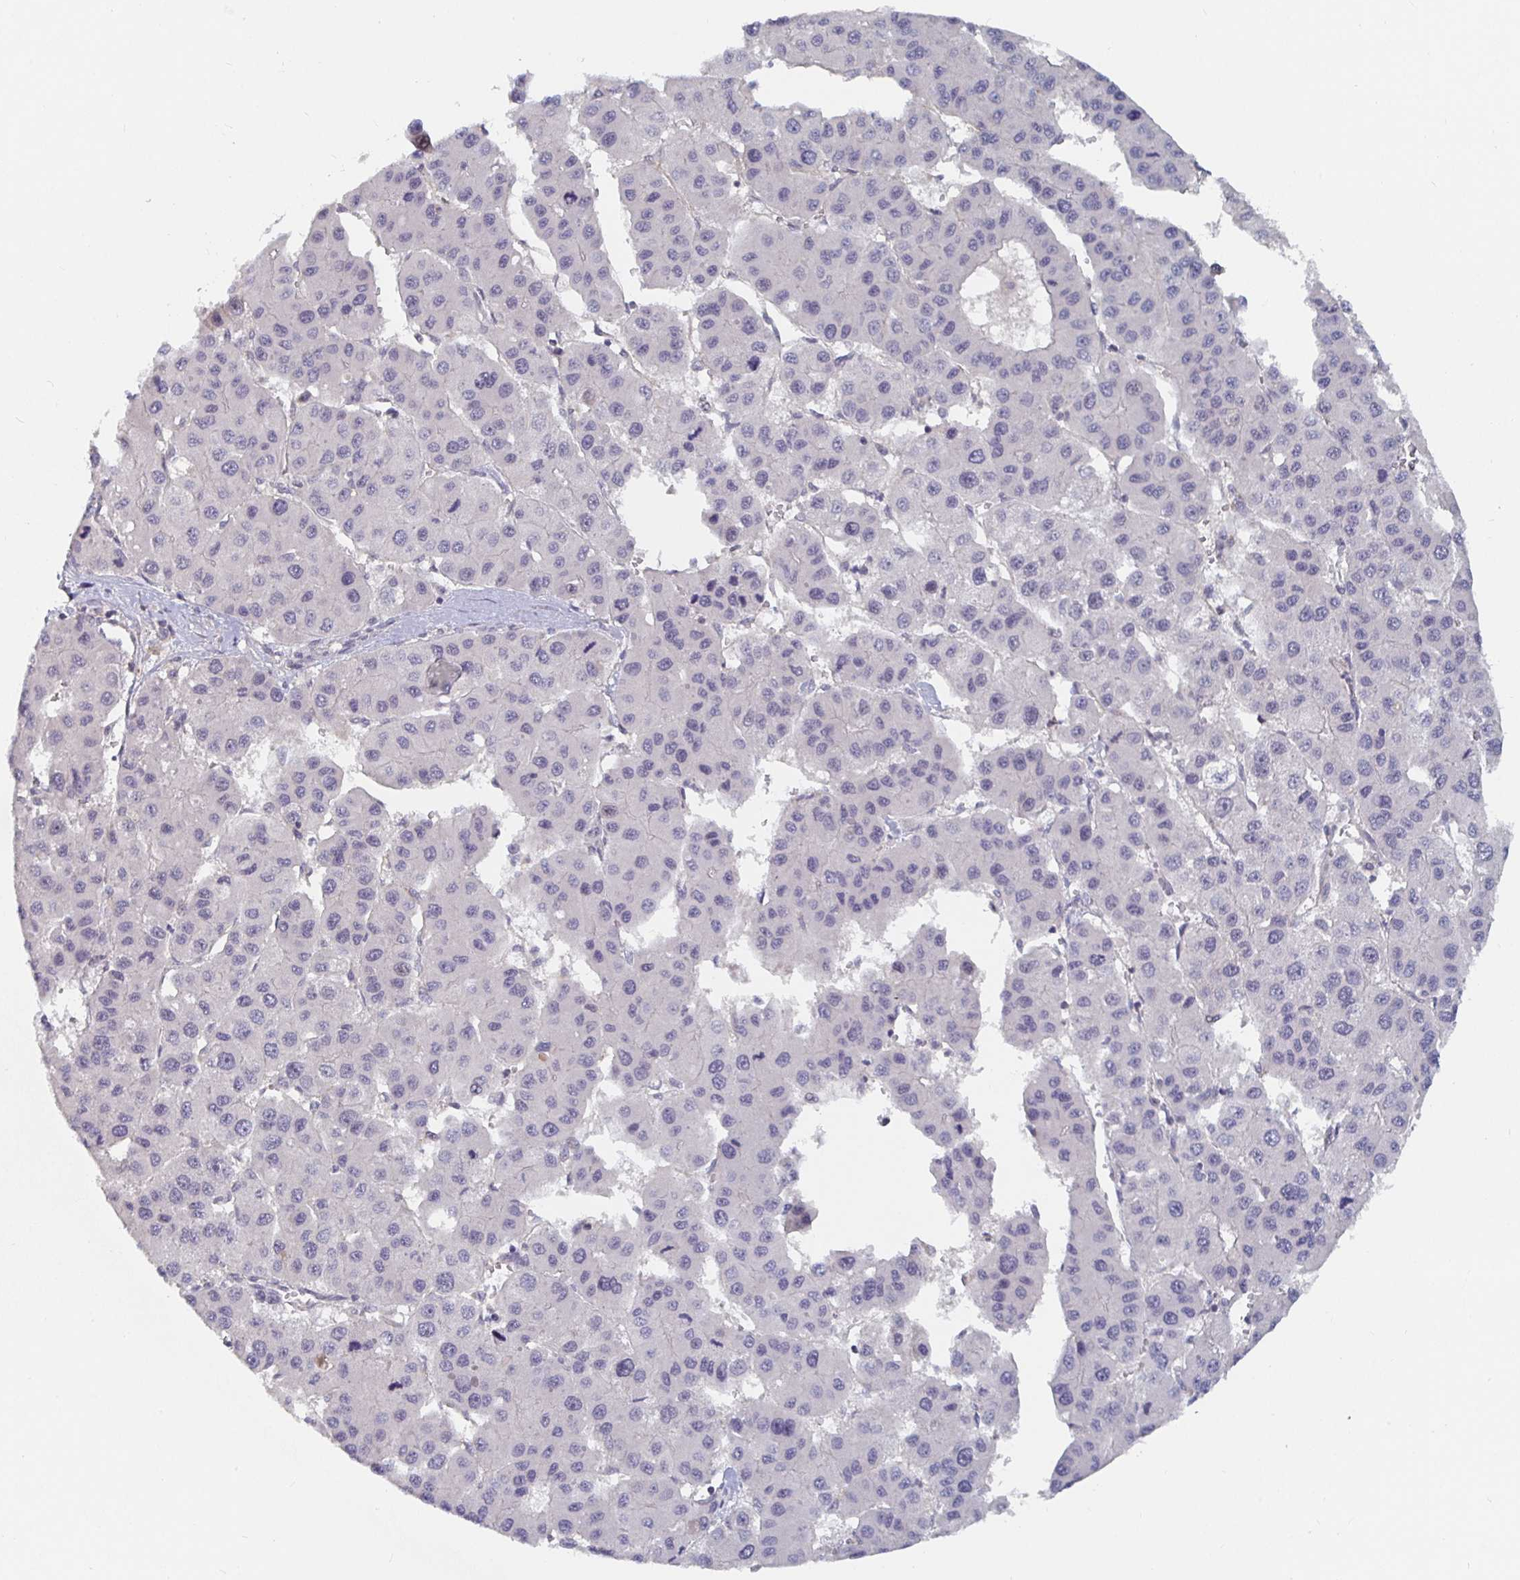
{"staining": {"intensity": "negative", "quantity": "none", "location": "none"}, "tissue": "liver cancer", "cell_type": "Tumor cells", "image_type": "cancer", "snomed": [{"axis": "morphology", "description": "Carcinoma, Hepatocellular, NOS"}, {"axis": "topography", "description": "Liver"}], "caption": "Image shows no protein staining in tumor cells of liver cancer tissue.", "gene": "MEIS1", "patient": {"sex": "male", "age": 73}}